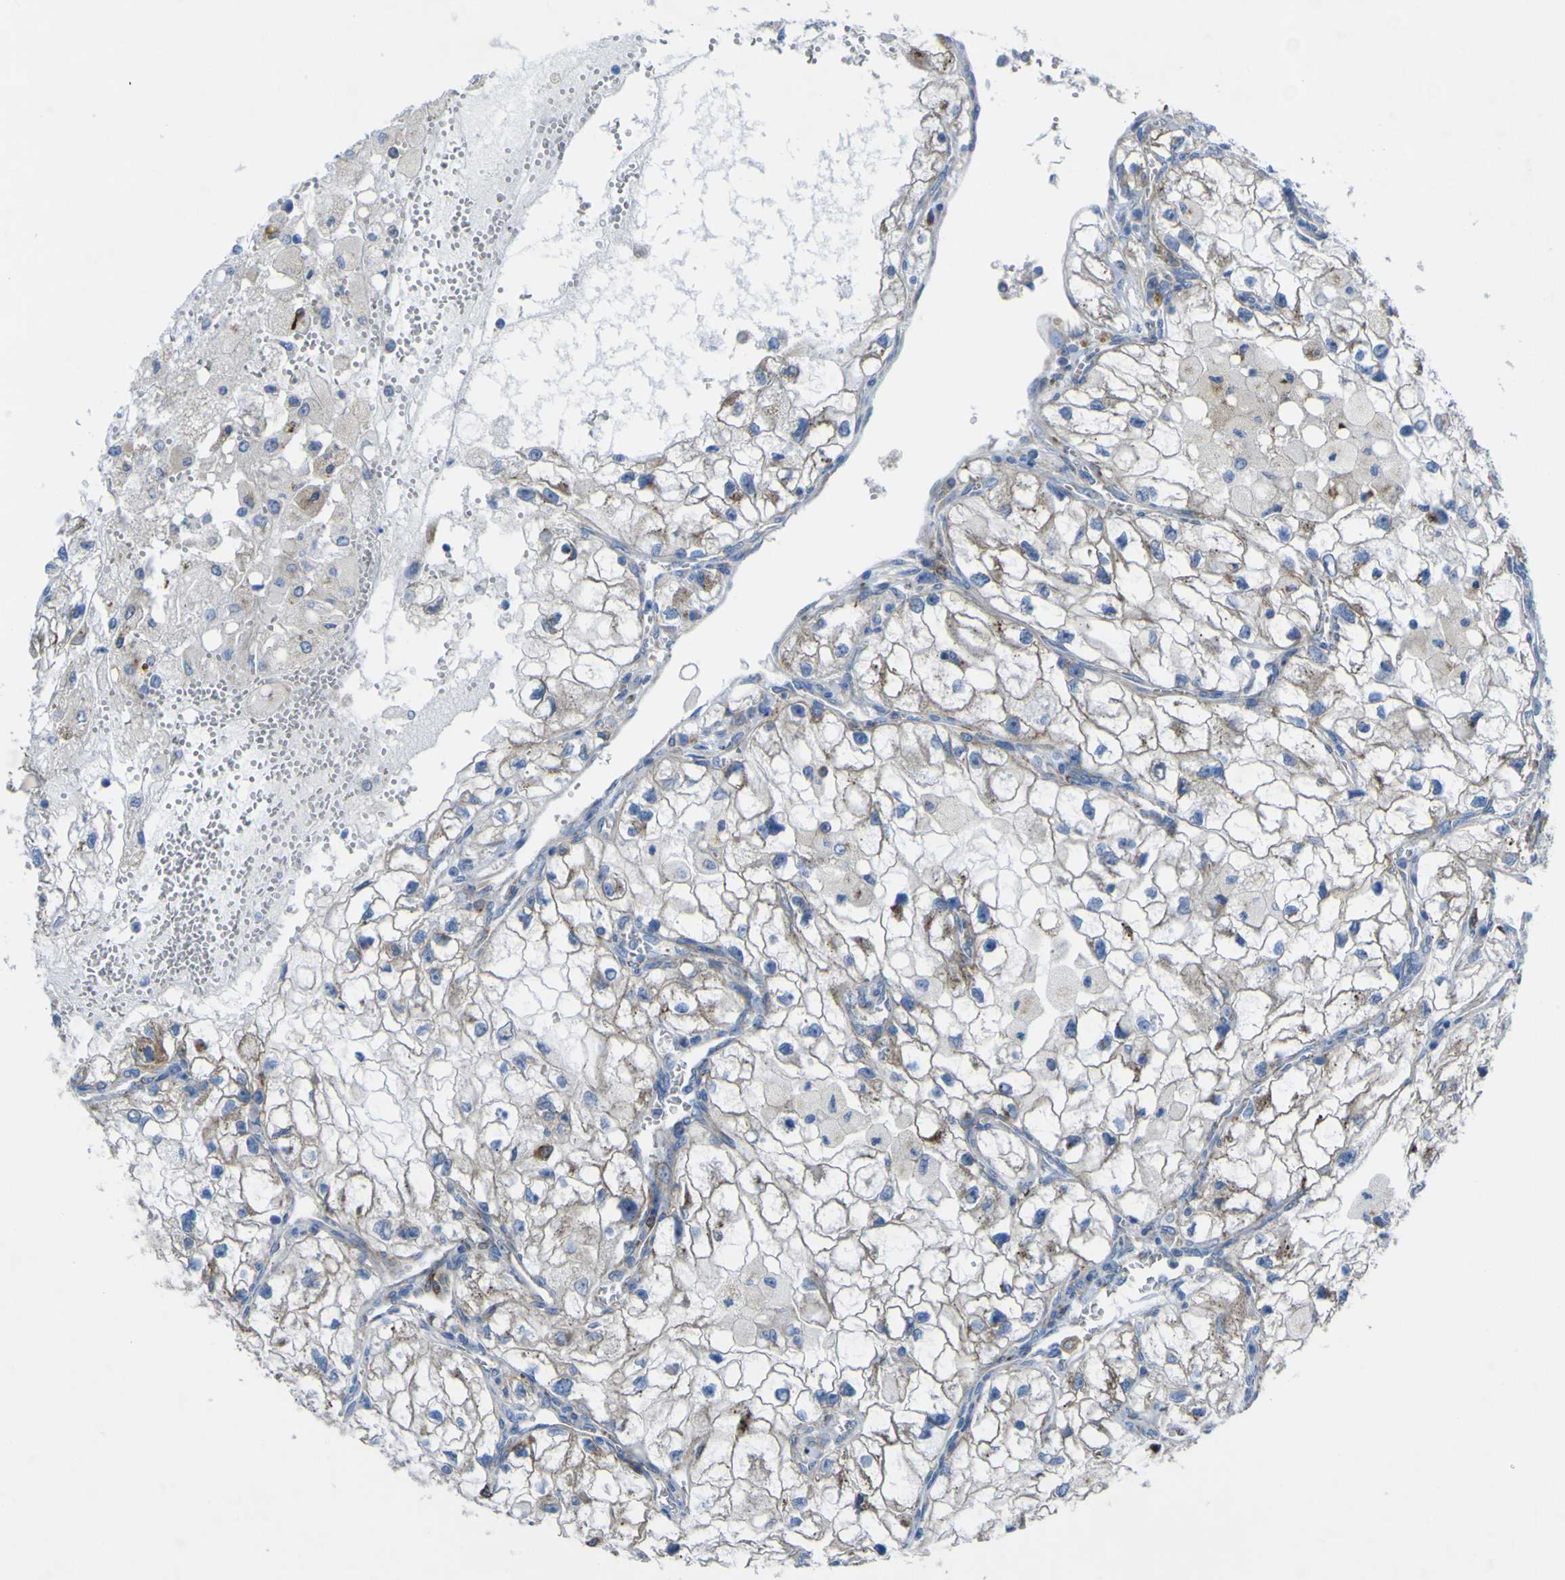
{"staining": {"intensity": "weak", "quantity": "<25%", "location": "cytoplasmic/membranous"}, "tissue": "renal cancer", "cell_type": "Tumor cells", "image_type": "cancer", "snomed": [{"axis": "morphology", "description": "Adenocarcinoma, NOS"}, {"axis": "topography", "description": "Kidney"}], "caption": "A high-resolution micrograph shows IHC staining of adenocarcinoma (renal), which exhibits no significant staining in tumor cells.", "gene": "CST3", "patient": {"sex": "female", "age": 70}}